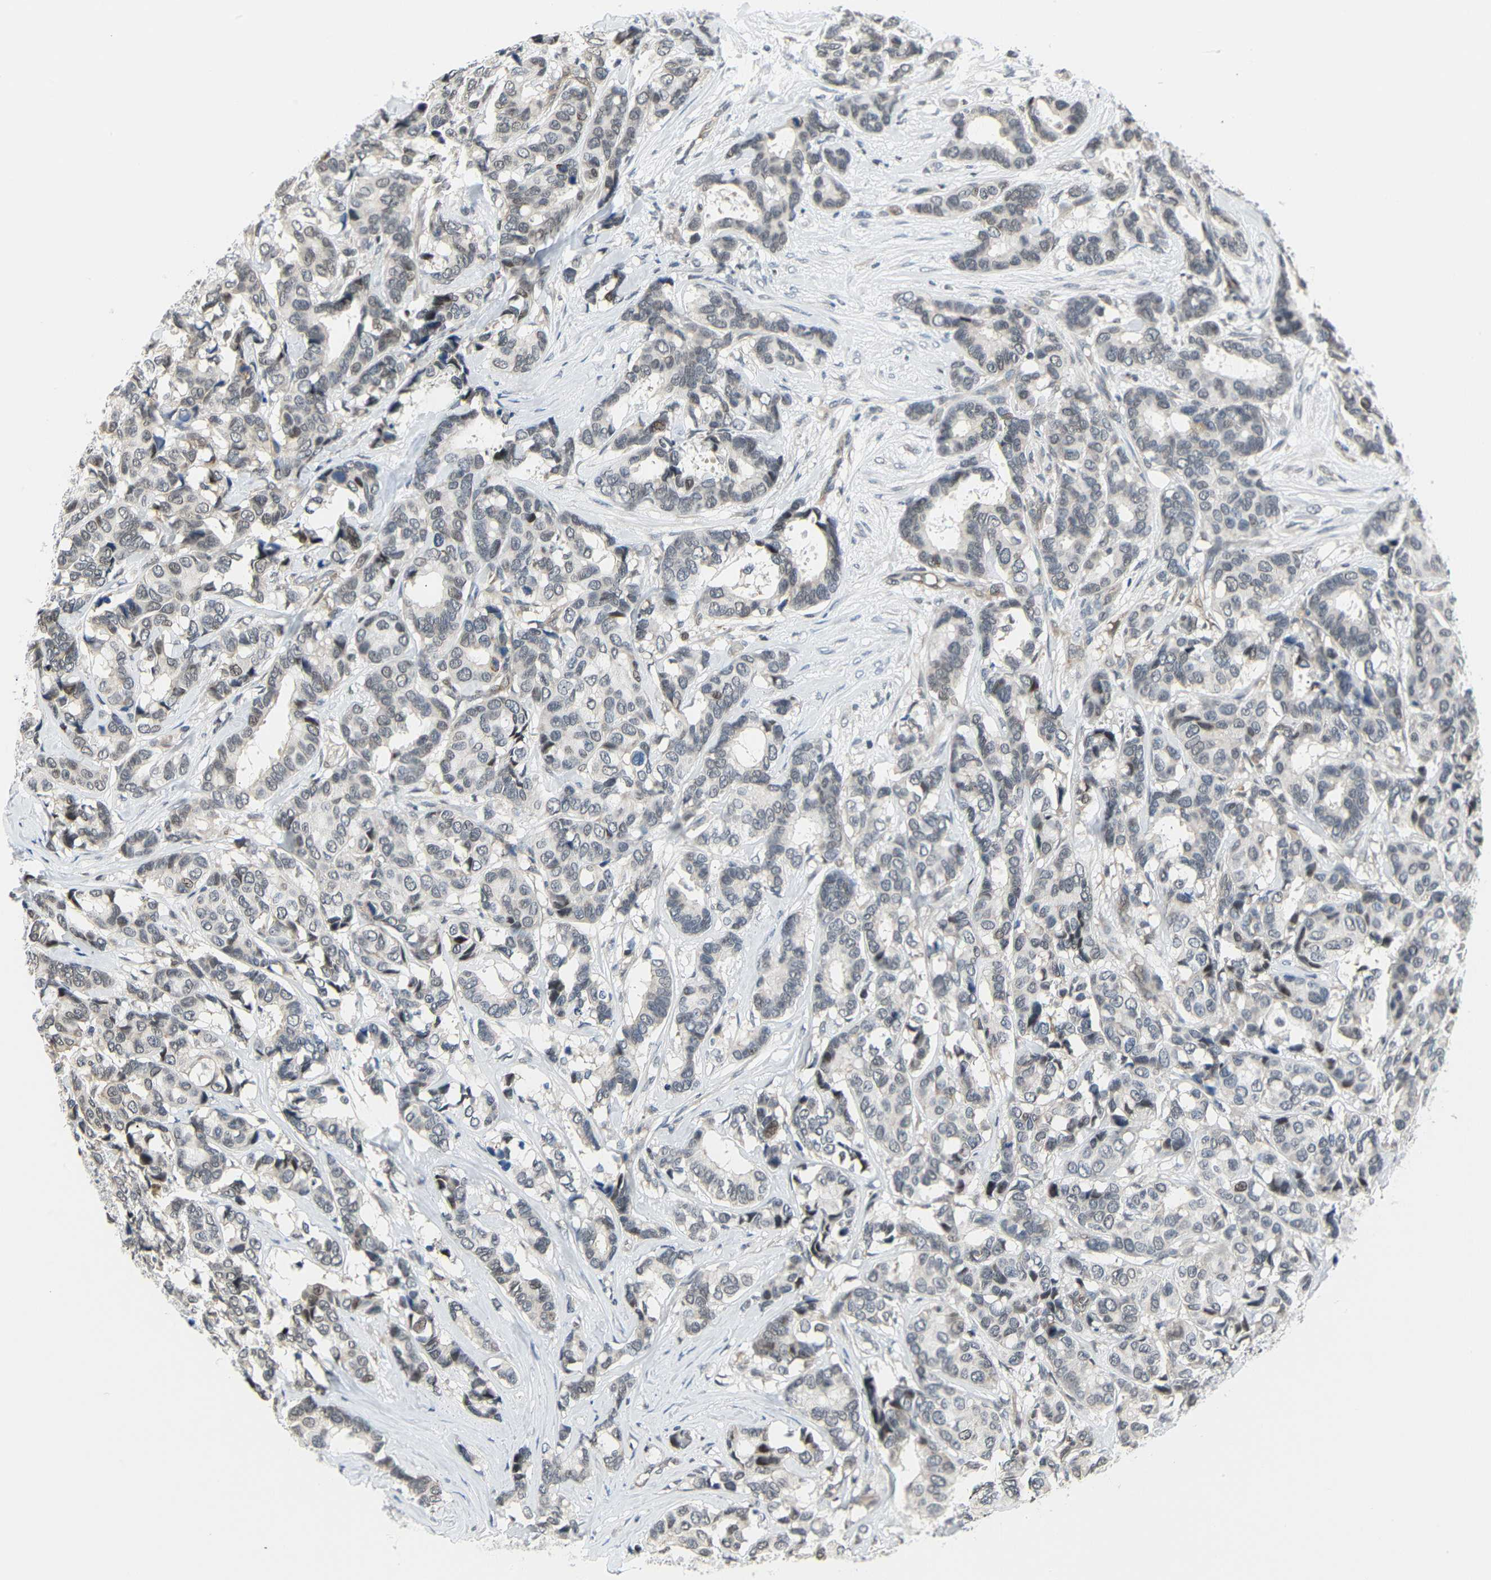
{"staining": {"intensity": "negative", "quantity": "none", "location": "none"}, "tissue": "breast cancer", "cell_type": "Tumor cells", "image_type": "cancer", "snomed": [{"axis": "morphology", "description": "Duct carcinoma"}, {"axis": "topography", "description": "Breast"}], "caption": "This is an IHC micrograph of human breast invasive ductal carcinoma. There is no positivity in tumor cells.", "gene": "IMPG2", "patient": {"sex": "female", "age": 87}}